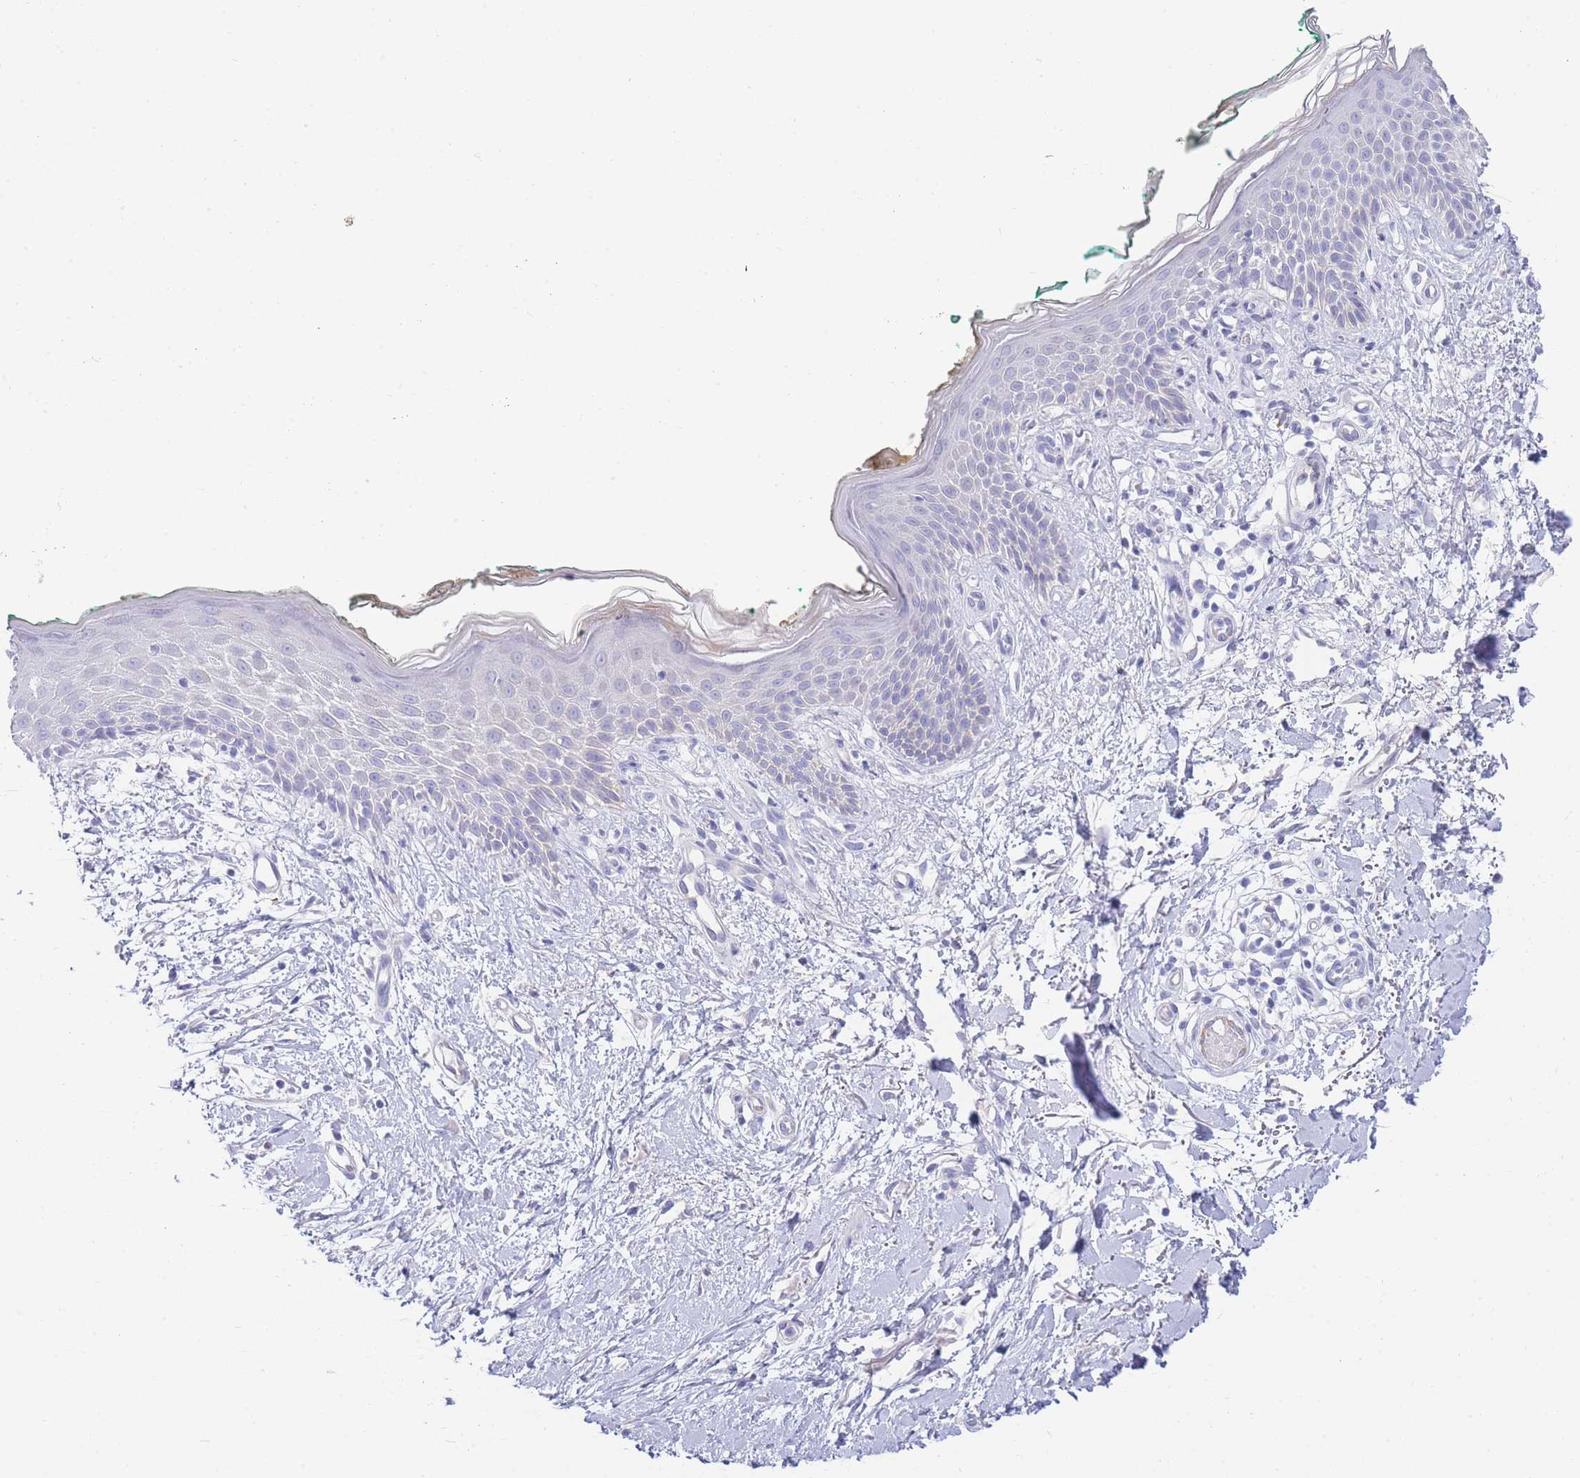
{"staining": {"intensity": "negative", "quantity": "none", "location": "none"}, "tissue": "skin", "cell_type": "Fibroblasts", "image_type": "normal", "snomed": [{"axis": "morphology", "description": "Normal tissue, NOS"}, {"axis": "morphology", "description": "Malignant melanoma, NOS"}, {"axis": "topography", "description": "Skin"}], "caption": "Image shows no significant protein expression in fibroblasts of unremarkable skin. (DAB immunohistochemistry (IHC), high magnification).", "gene": "LRRC37A2", "patient": {"sex": "male", "age": 62}}